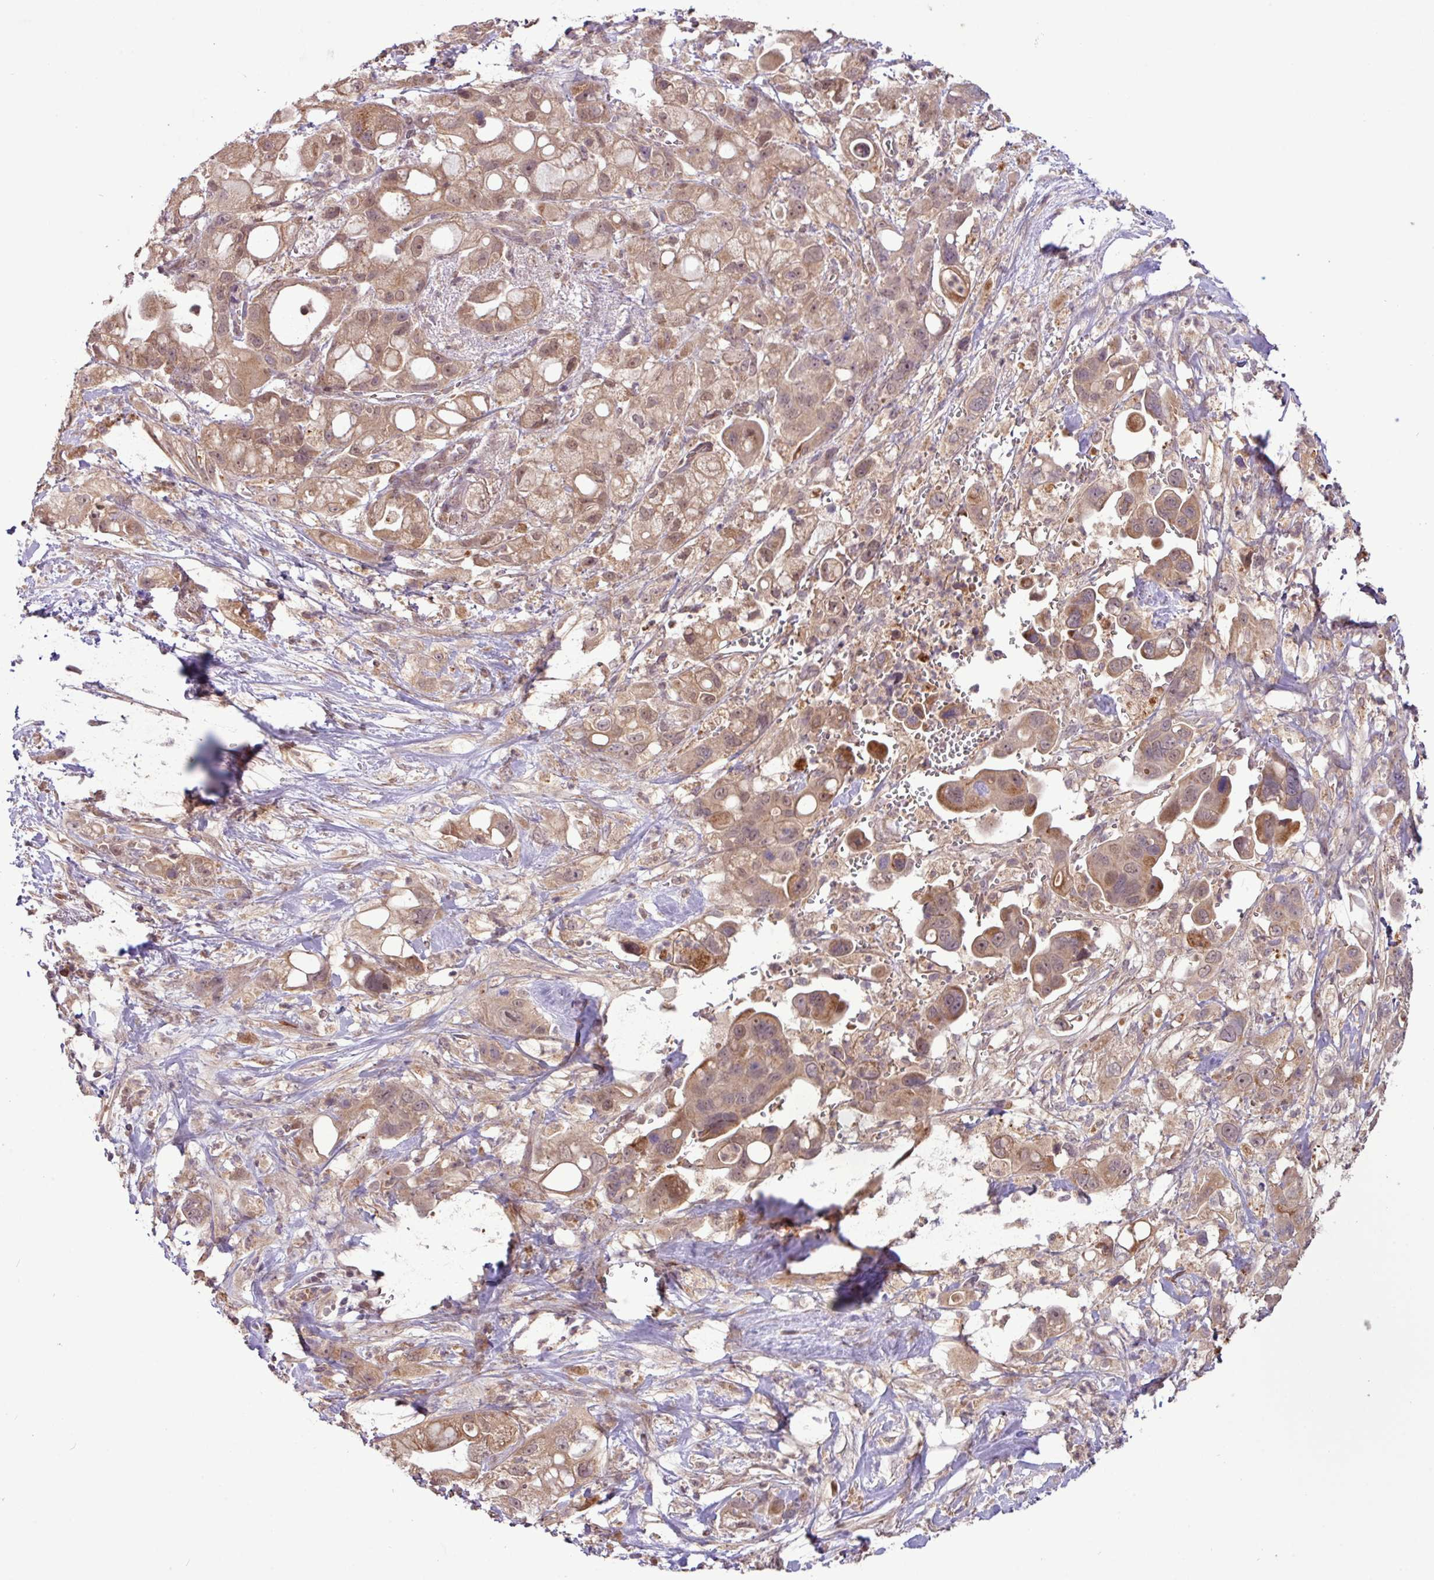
{"staining": {"intensity": "moderate", "quantity": ">75%", "location": "cytoplasmic/membranous,nuclear"}, "tissue": "pancreatic cancer", "cell_type": "Tumor cells", "image_type": "cancer", "snomed": [{"axis": "morphology", "description": "Adenocarcinoma, NOS"}, {"axis": "topography", "description": "Pancreas"}], "caption": "Brown immunohistochemical staining in adenocarcinoma (pancreatic) reveals moderate cytoplasmic/membranous and nuclear staining in about >75% of tumor cells.", "gene": "YPEL3", "patient": {"sex": "male", "age": 68}}